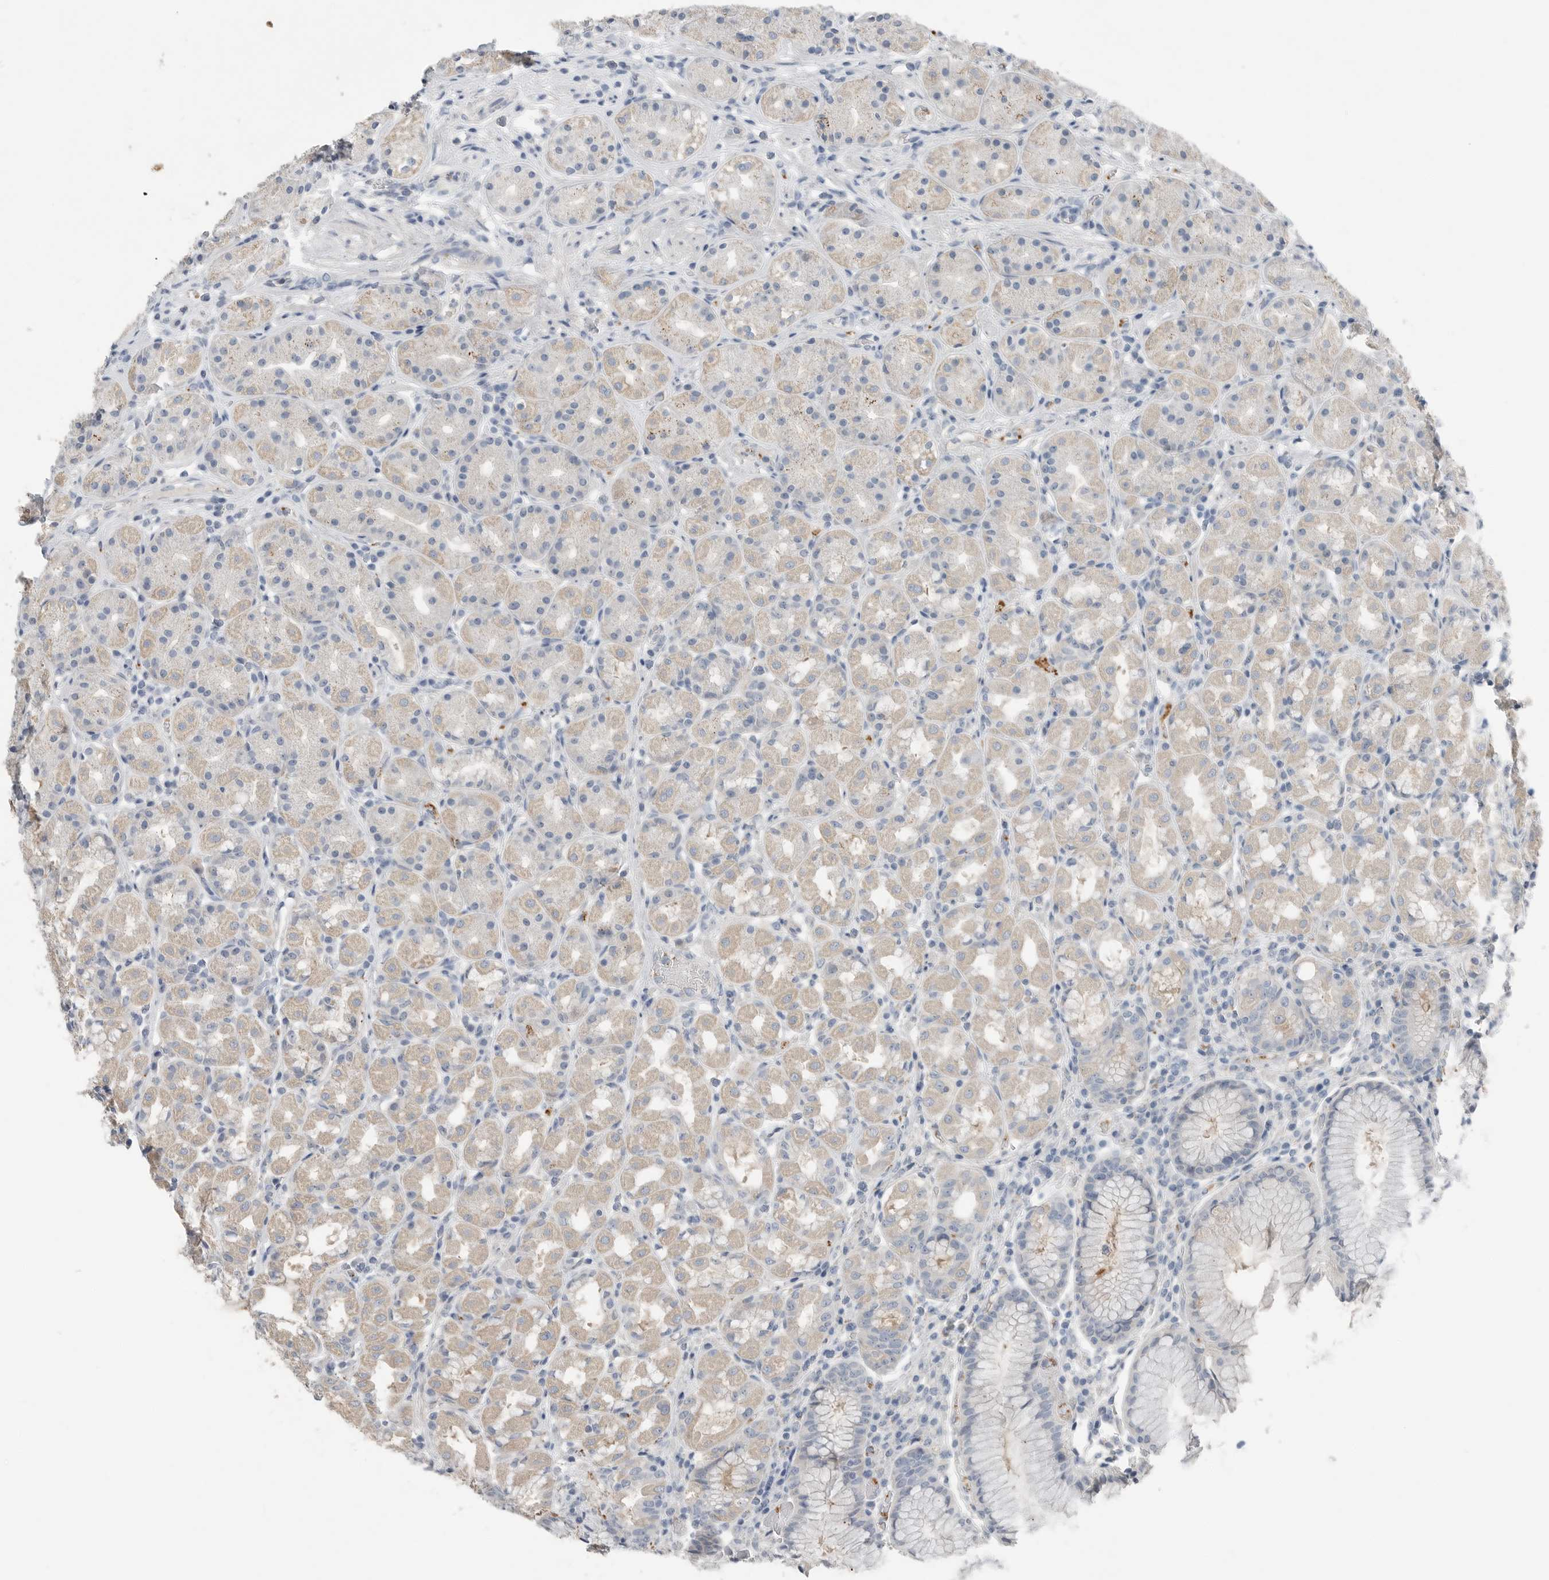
{"staining": {"intensity": "weak", "quantity": "<25%", "location": "cytoplasmic/membranous"}, "tissue": "stomach", "cell_type": "Glandular cells", "image_type": "normal", "snomed": [{"axis": "morphology", "description": "Normal tissue, NOS"}, {"axis": "topography", "description": "Stomach, lower"}], "caption": "DAB immunohistochemical staining of unremarkable stomach shows no significant expression in glandular cells. (Stains: DAB IHC with hematoxylin counter stain, Microscopy: brightfield microscopy at high magnification).", "gene": "SERPINB7", "patient": {"sex": "female", "age": 56}}